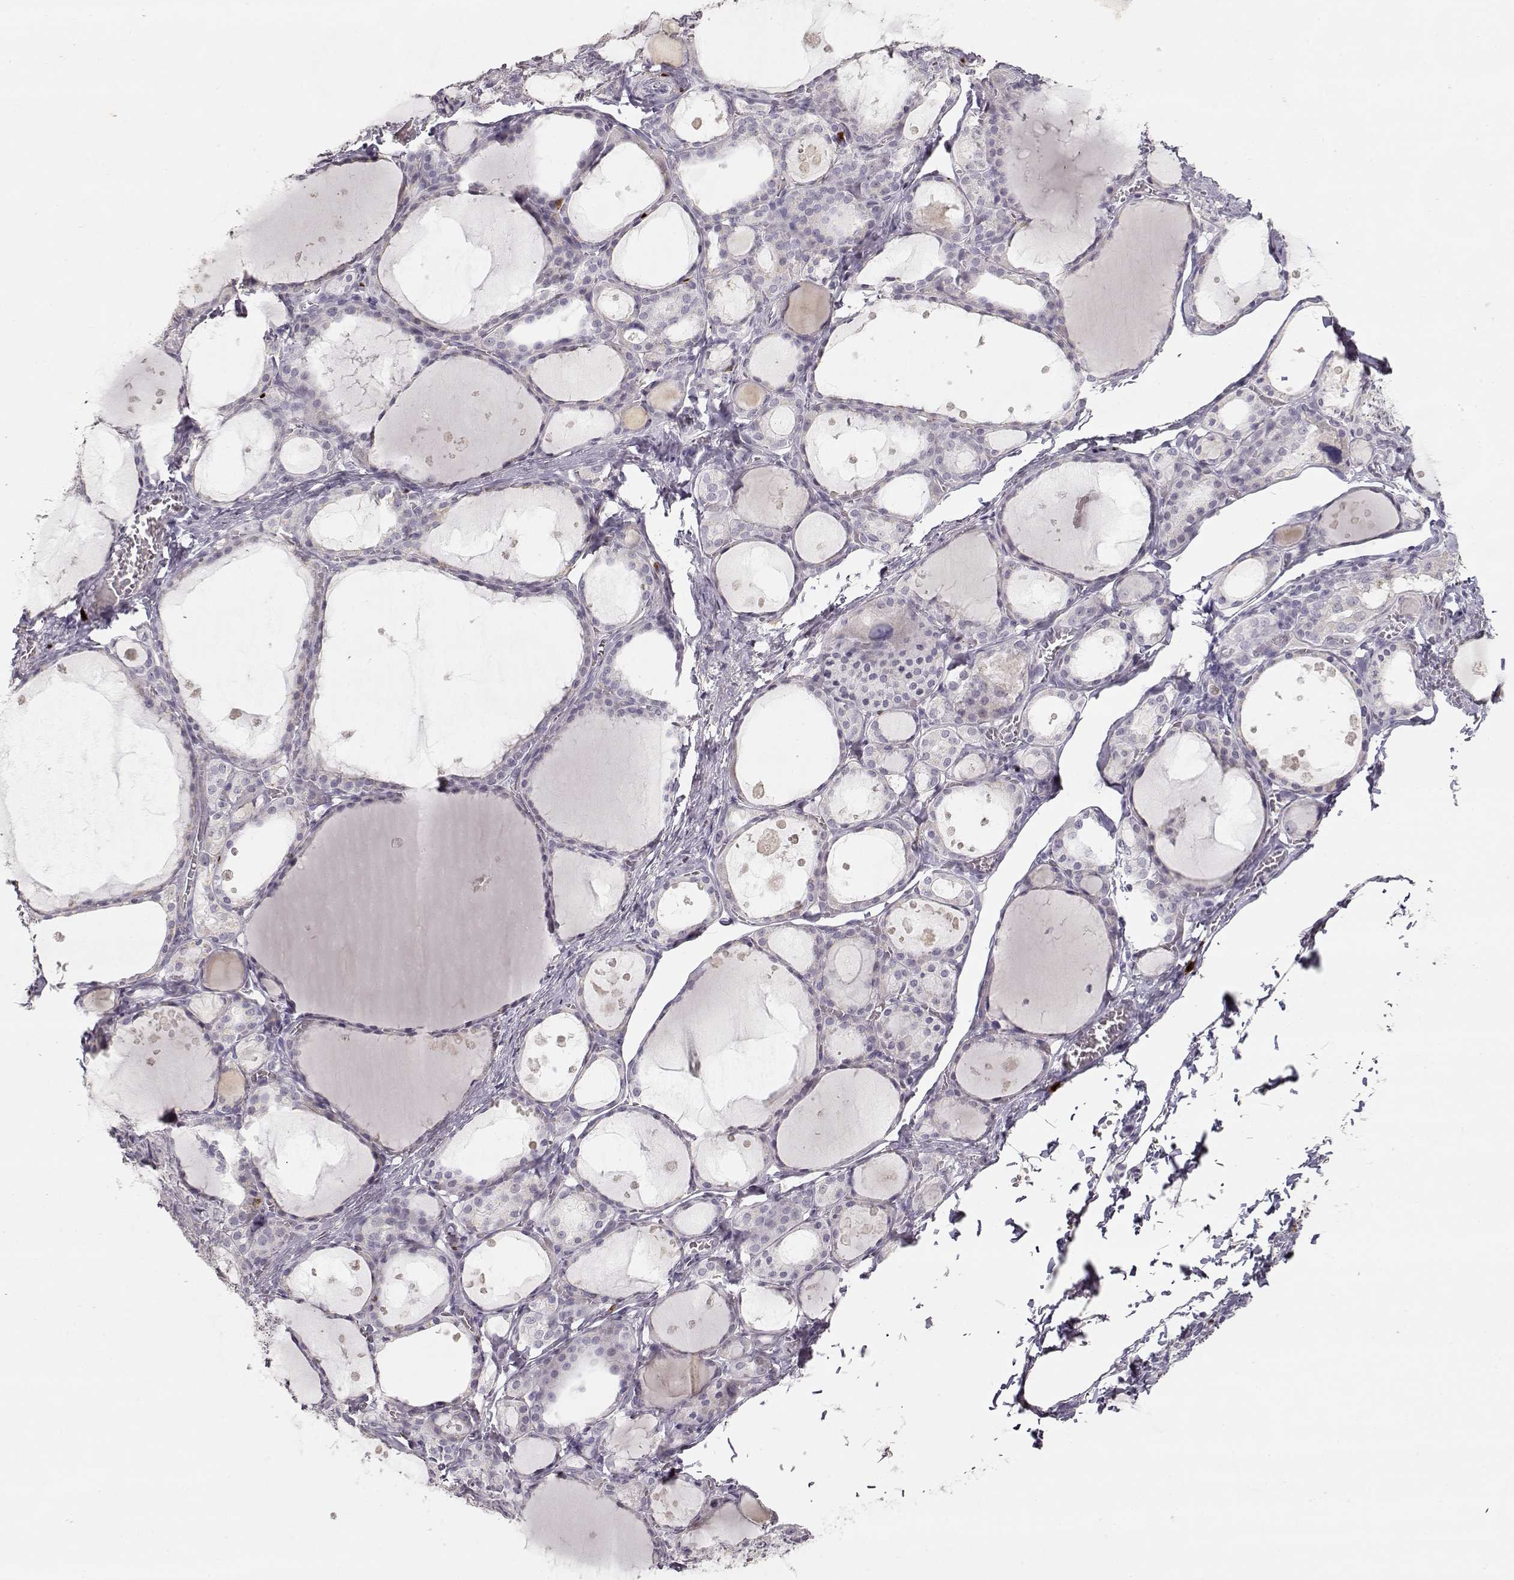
{"staining": {"intensity": "negative", "quantity": "none", "location": "none"}, "tissue": "thyroid gland", "cell_type": "Glandular cells", "image_type": "normal", "snomed": [{"axis": "morphology", "description": "Normal tissue, NOS"}, {"axis": "topography", "description": "Thyroid gland"}], "caption": "This is an IHC histopathology image of unremarkable thyroid gland. There is no positivity in glandular cells.", "gene": "S100B", "patient": {"sex": "male", "age": 68}}